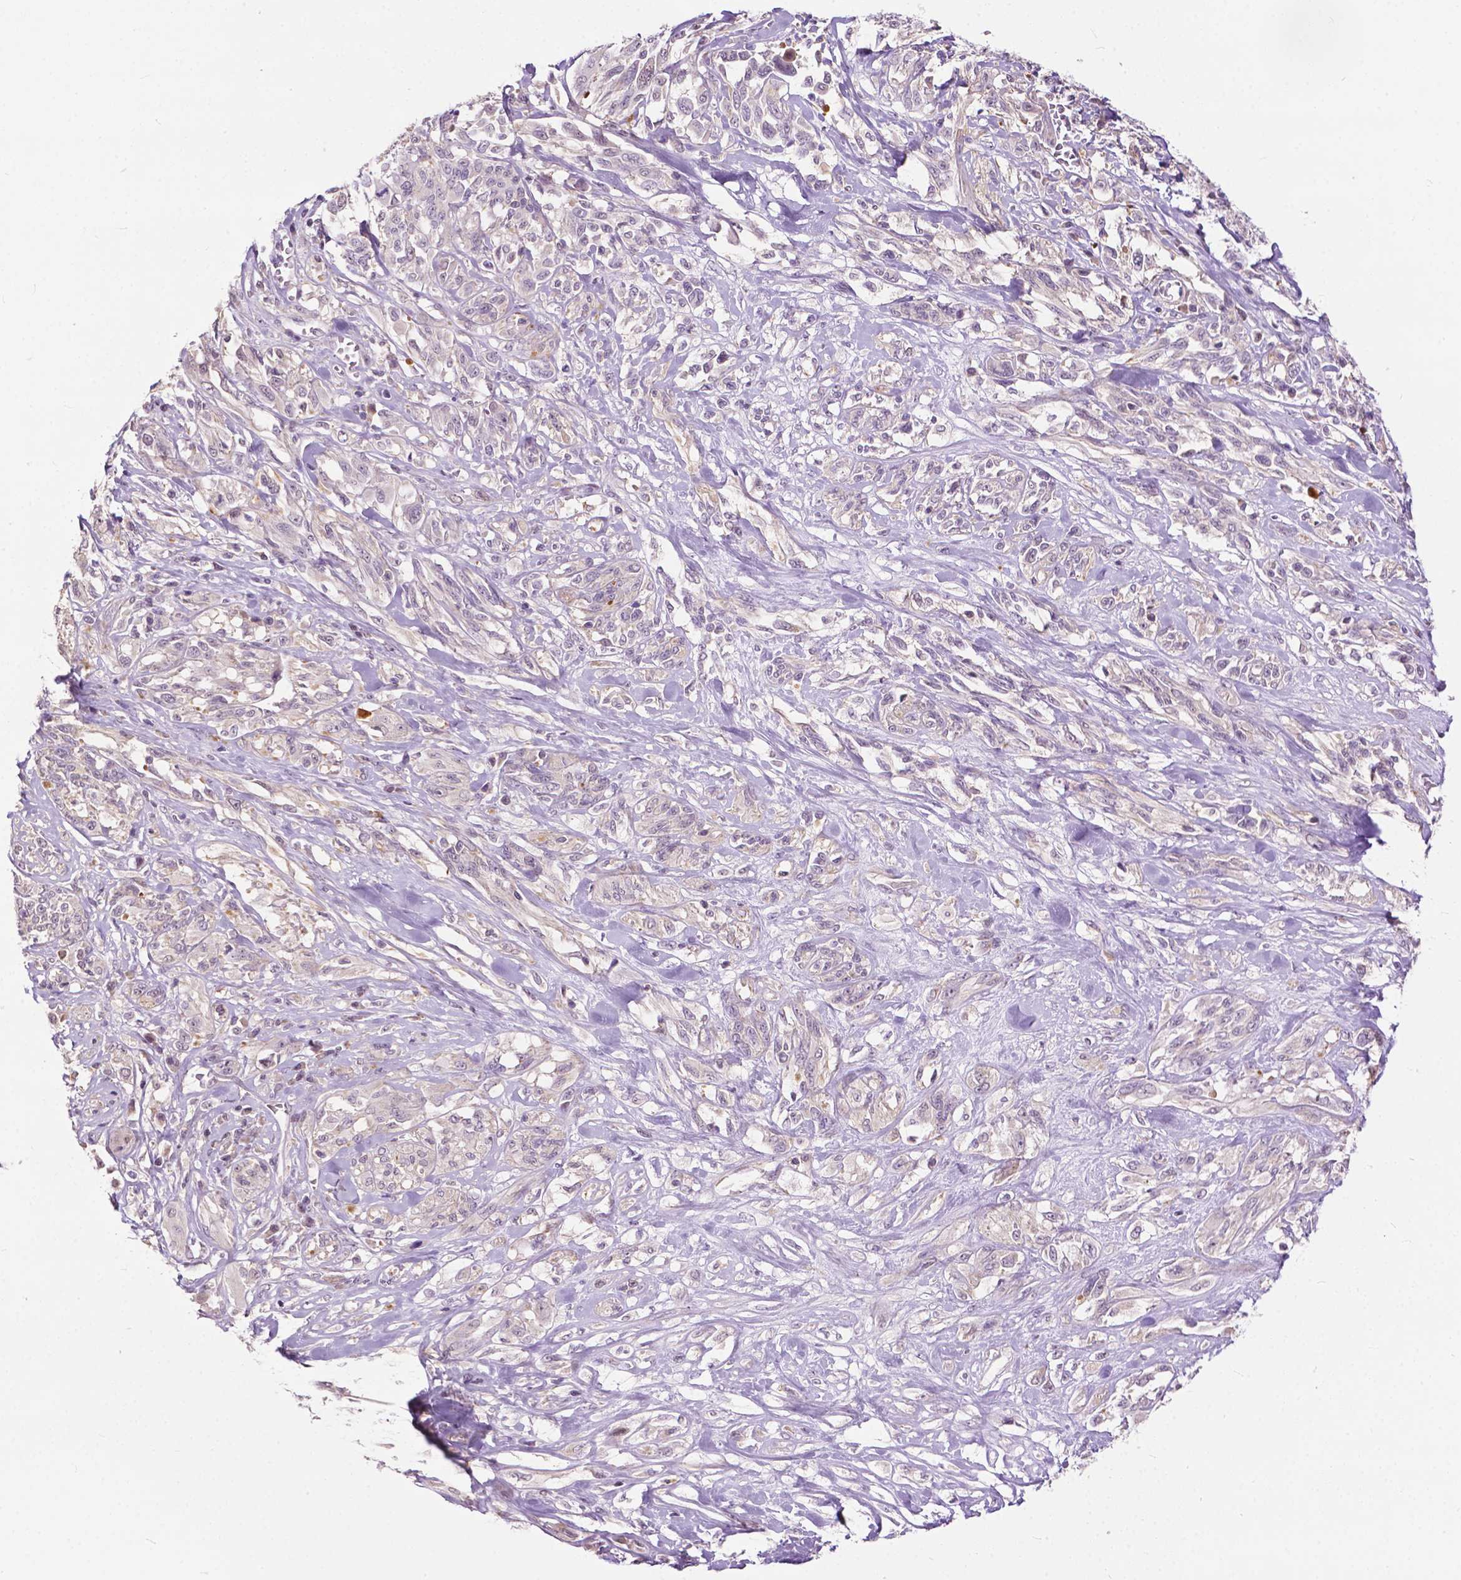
{"staining": {"intensity": "negative", "quantity": "none", "location": "none"}, "tissue": "melanoma", "cell_type": "Tumor cells", "image_type": "cancer", "snomed": [{"axis": "morphology", "description": "Malignant melanoma, NOS"}, {"axis": "topography", "description": "Skin"}], "caption": "DAB immunohistochemical staining of melanoma demonstrates no significant positivity in tumor cells.", "gene": "TTC9B", "patient": {"sex": "female", "age": 91}}